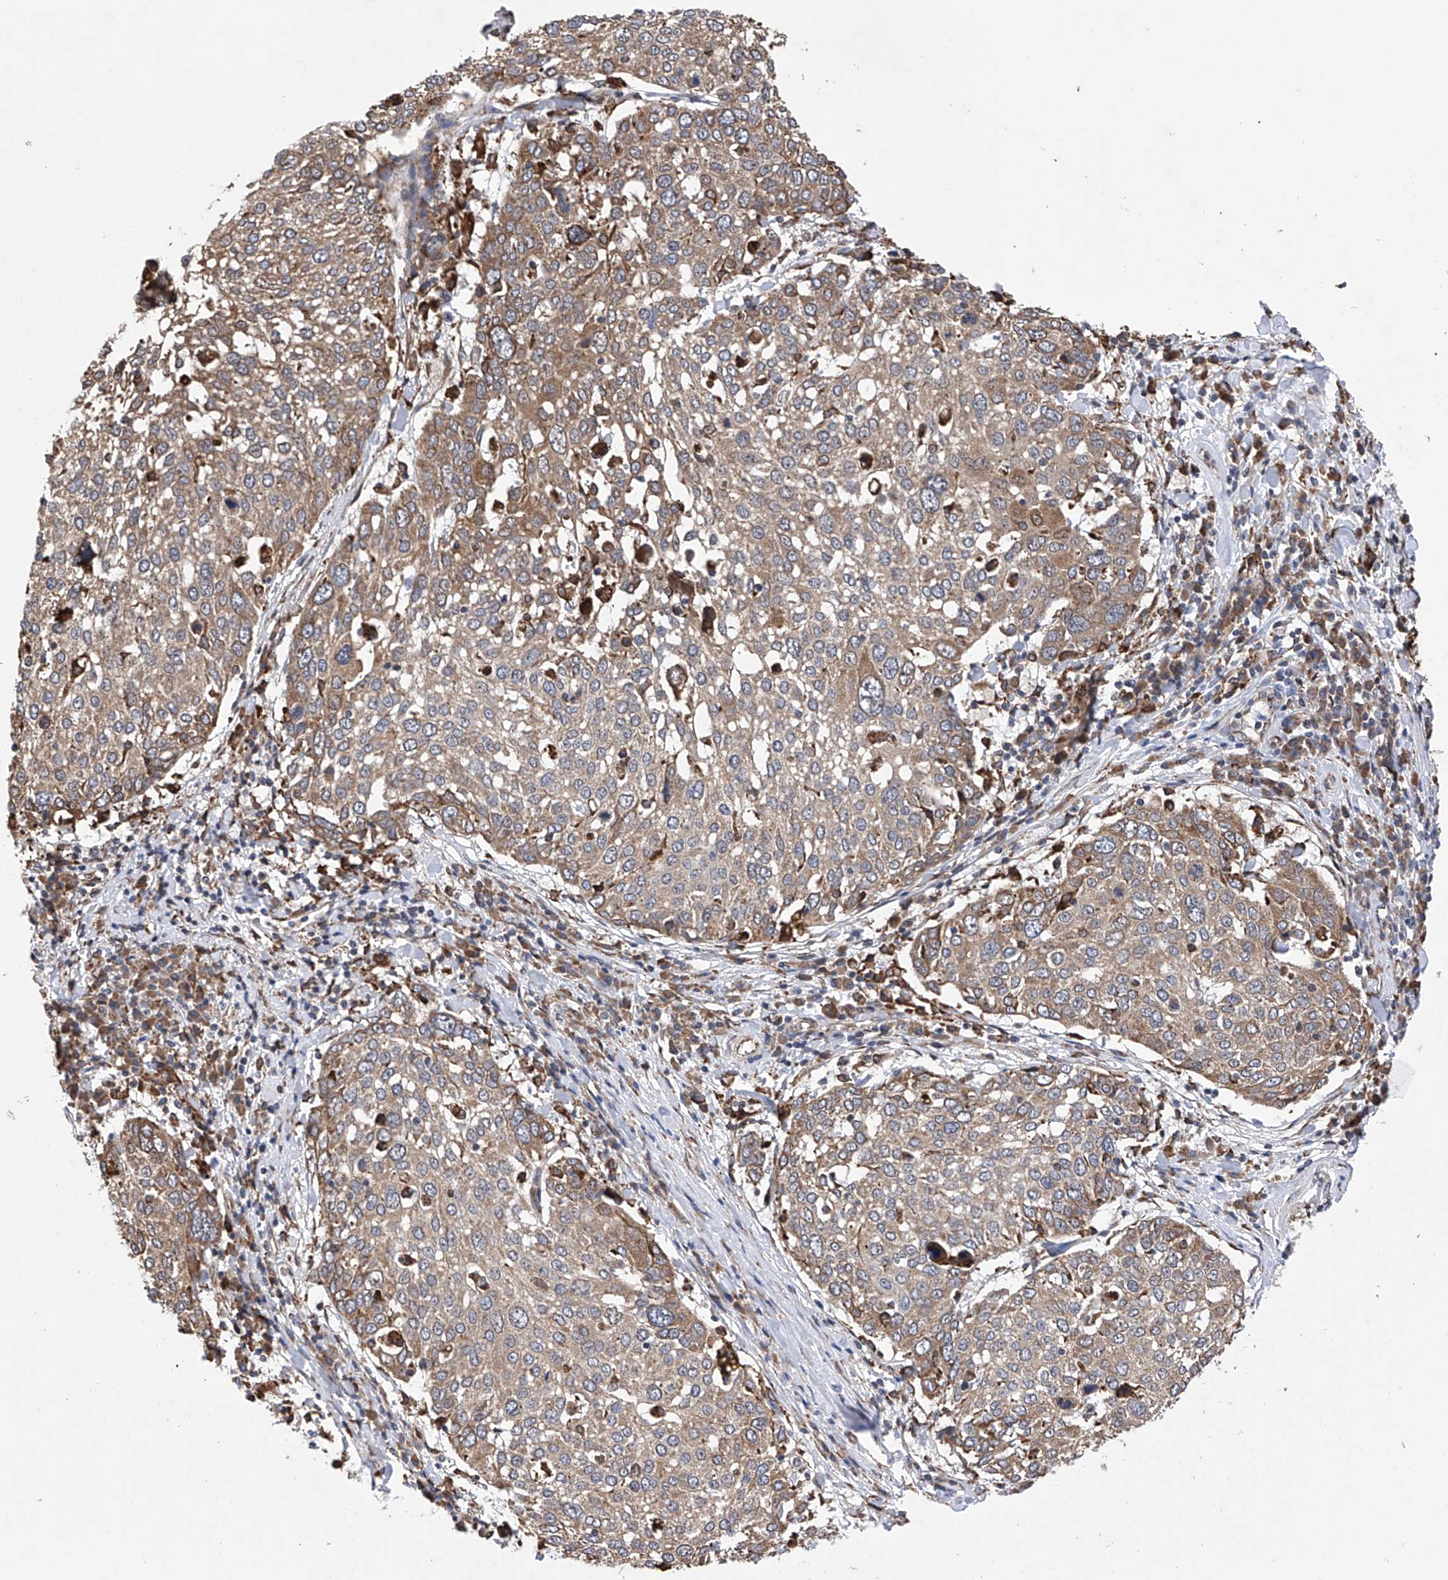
{"staining": {"intensity": "weak", "quantity": ">75%", "location": "cytoplasmic/membranous"}, "tissue": "lung cancer", "cell_type": "Tumor cells", "image_type": "cancer", "snomed": [{"axis": "morphology", "description": "Squamous cell carcinoma, NOS"}, {"axis": "topography", "description": "Lung"}], "caption": "Brown immunohistochemical staining in human lung cancer shows weak cytoplasmic/membranous expression in approximately >75% of tumor cells.", "gene": "DNAH8", "patient": {"sex": "male", "age": 65}}